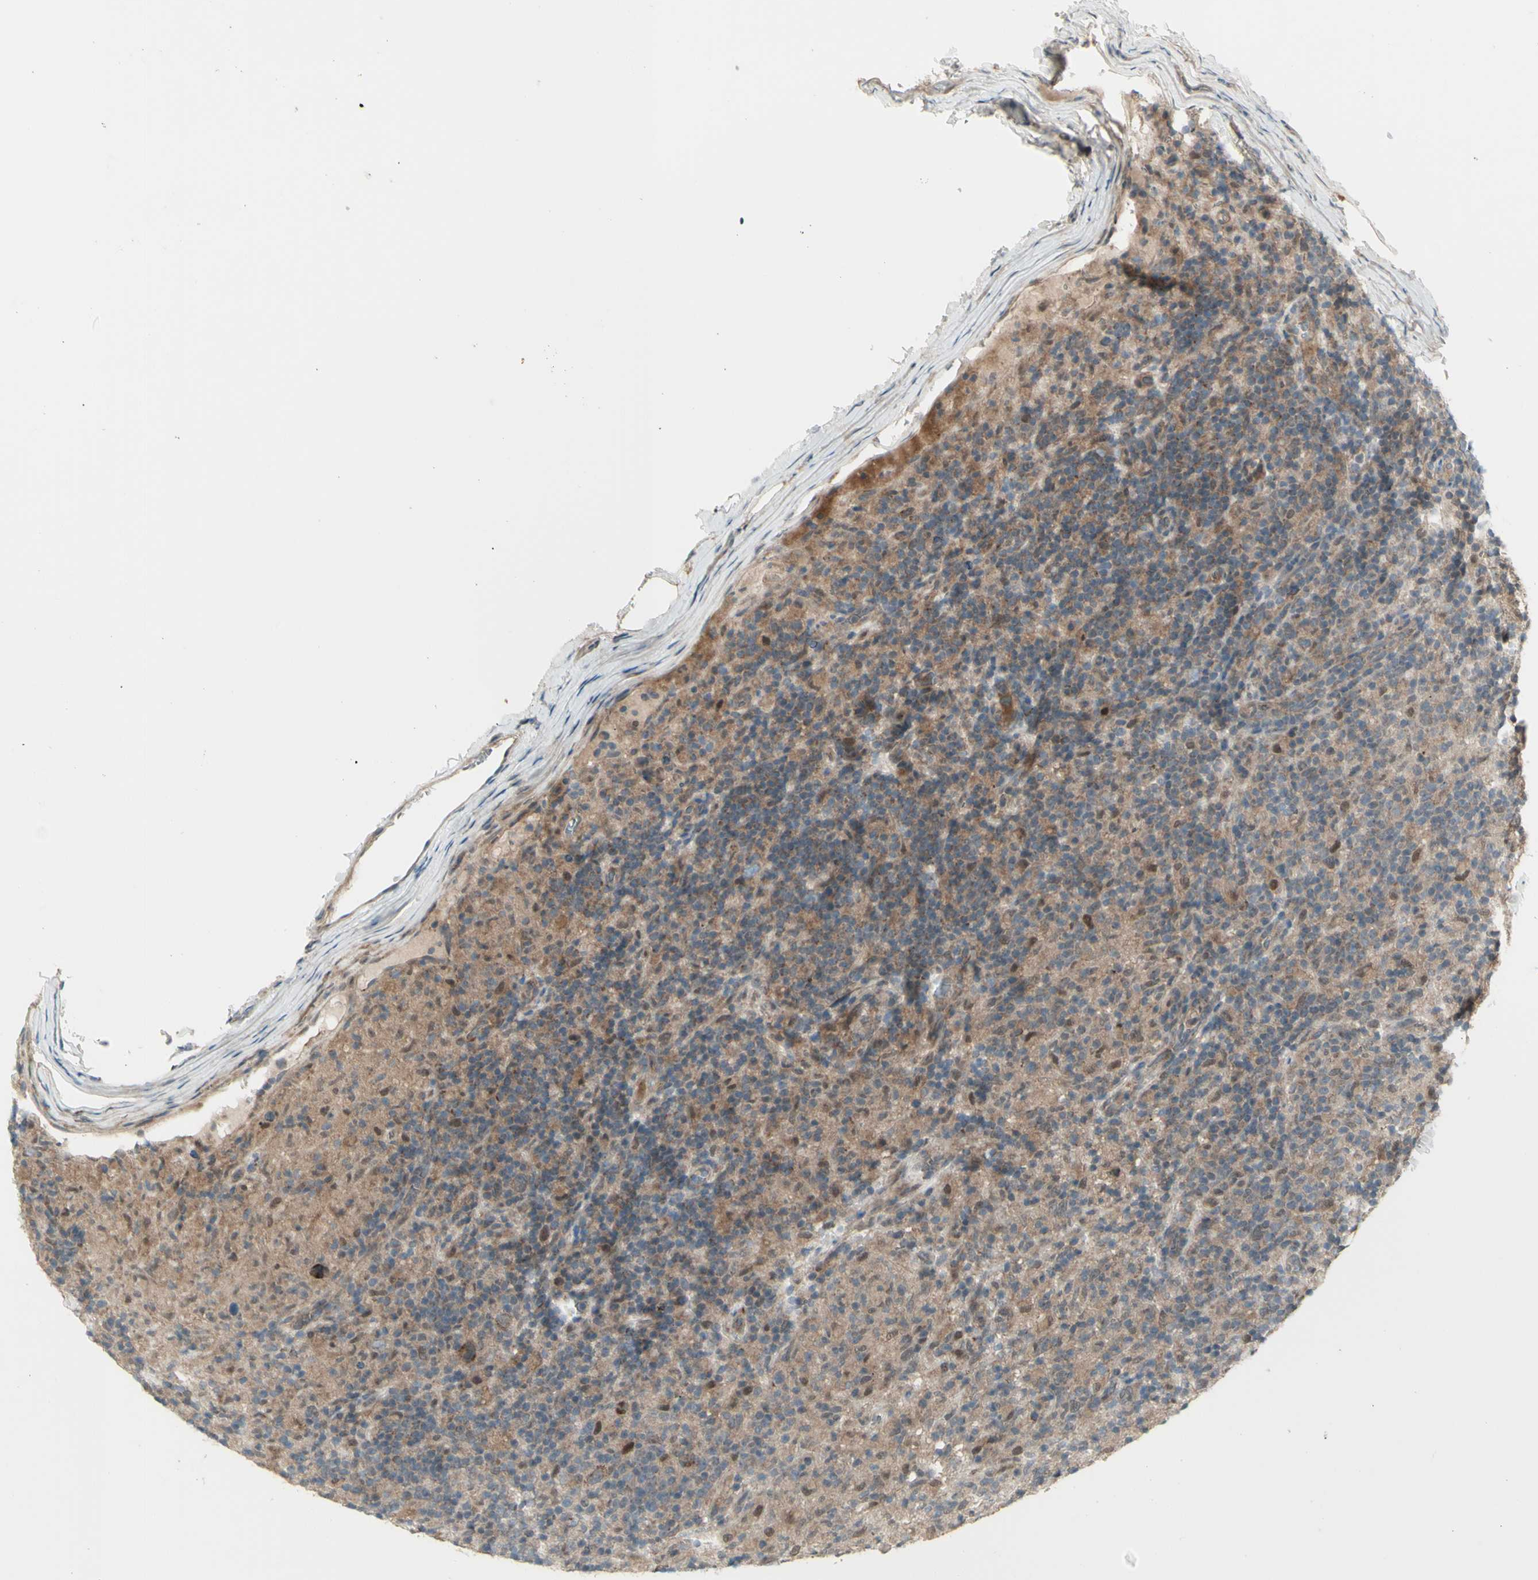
{"staining": {"intensity": "strong", "quantity": ">75%", "location": "cytoplasmic/membranous"}, "tissue": "lymphoma", "cell_type": "Tumor cells", "image_type": "cancer", "snomed": [{"axis": "morphology", "description": "Hodgkin's disease, NOS"}, {"axis": "topography", "description": "Lymph node"}], "caption": "High-power microscopy captured an IHC image of lymphoma, revealing strong cytoplasmic/membranous positivity in approximately >75% of tumor cells.", "gene": "OSTM1", "patient": {"sex": "male", "age": 70}}